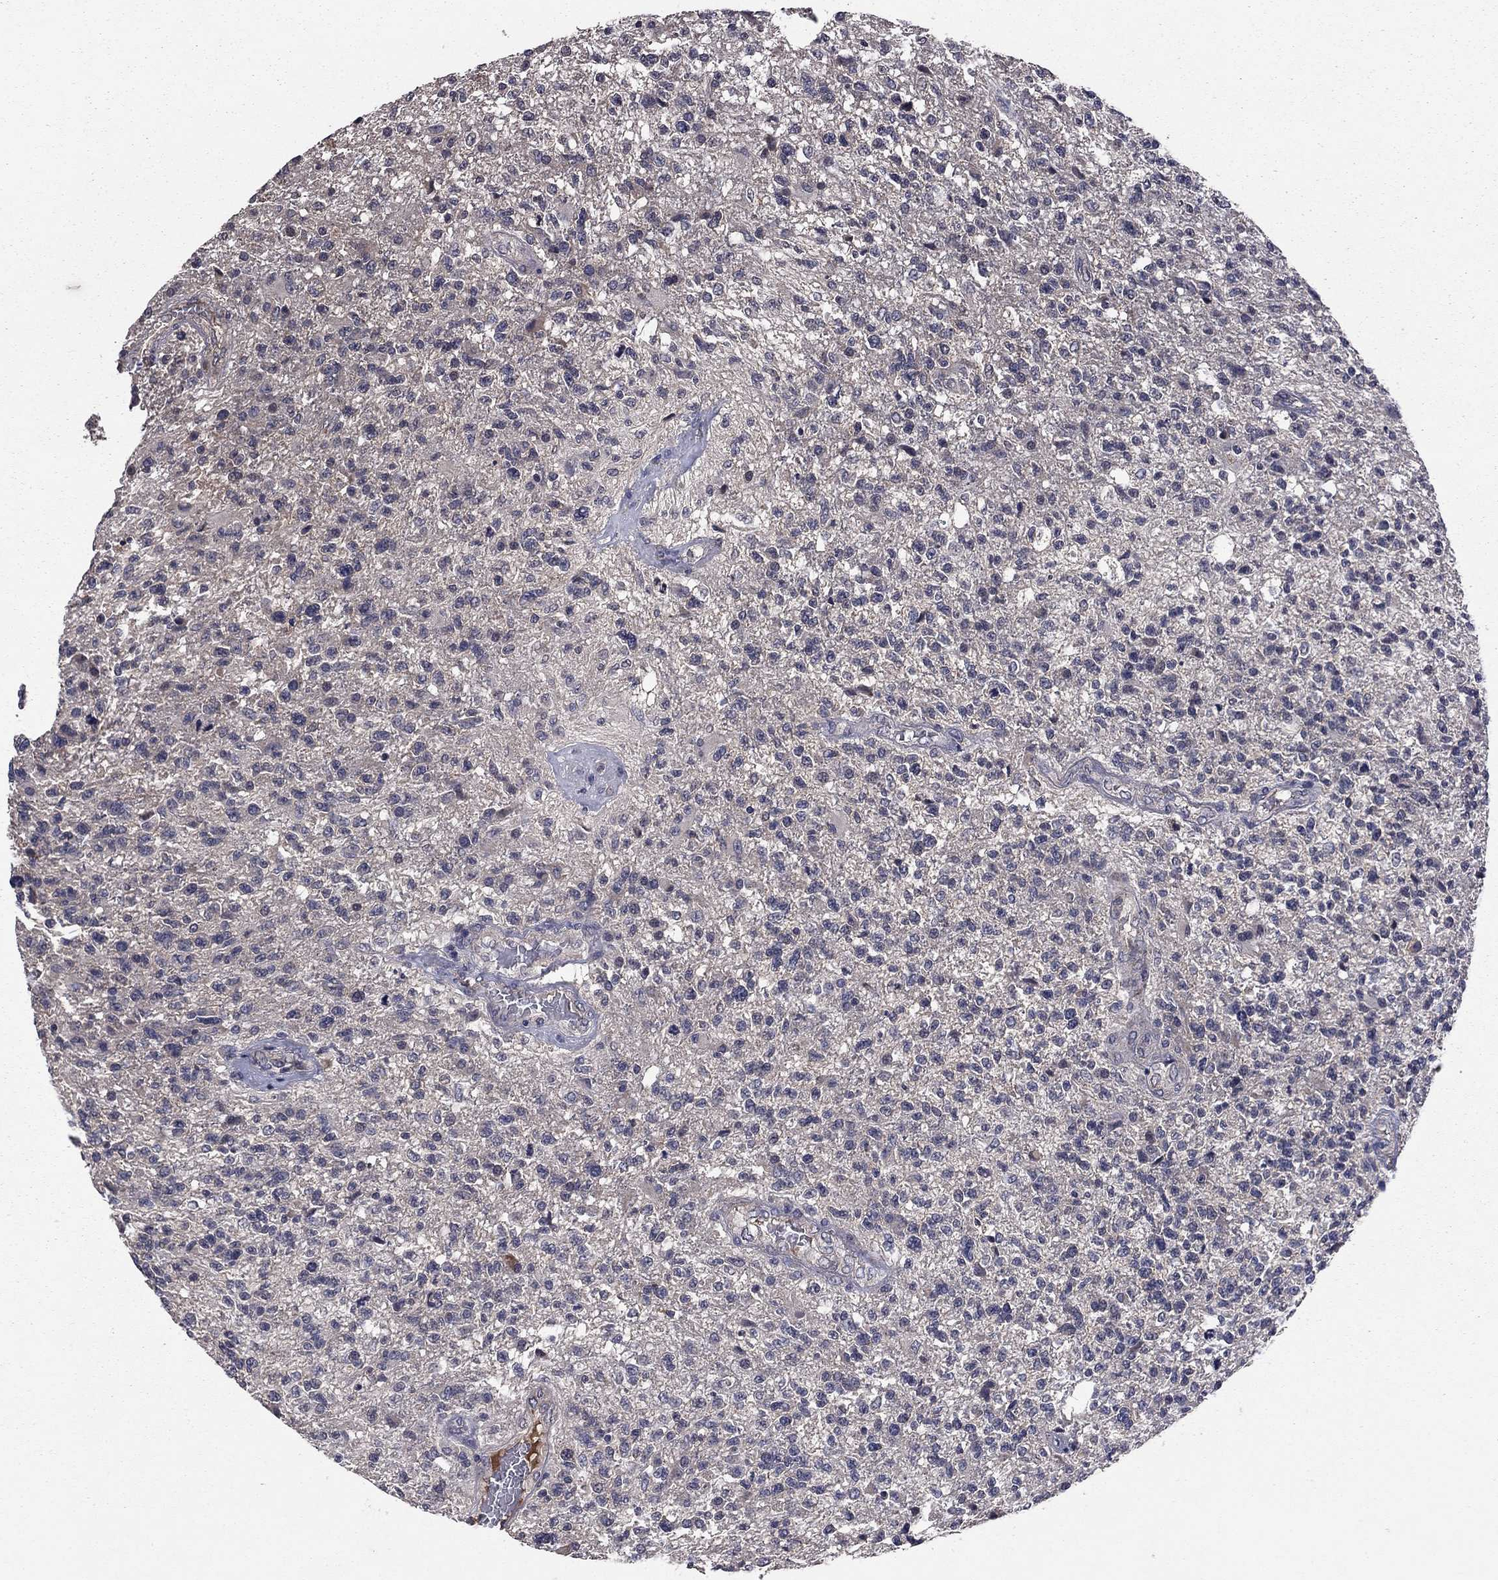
{"staining": {"intensity": "negative", "quantity": "none", "location": "none"}, "tissue": "glioma", "cell_type": "Tumor cells", "image_type": "cancer", "snomed": [{"axis": "morphology", "description": "Glioma, malignant, High grade"}, {"axis": "topography", "description": "Brain"}], "caption": "Histopathology image shows no protein expression in tumor cells of high-grade glioma (malignant) tissue.", "gene": "PROS1", "patient": {"sex": "male", "age": 56}}